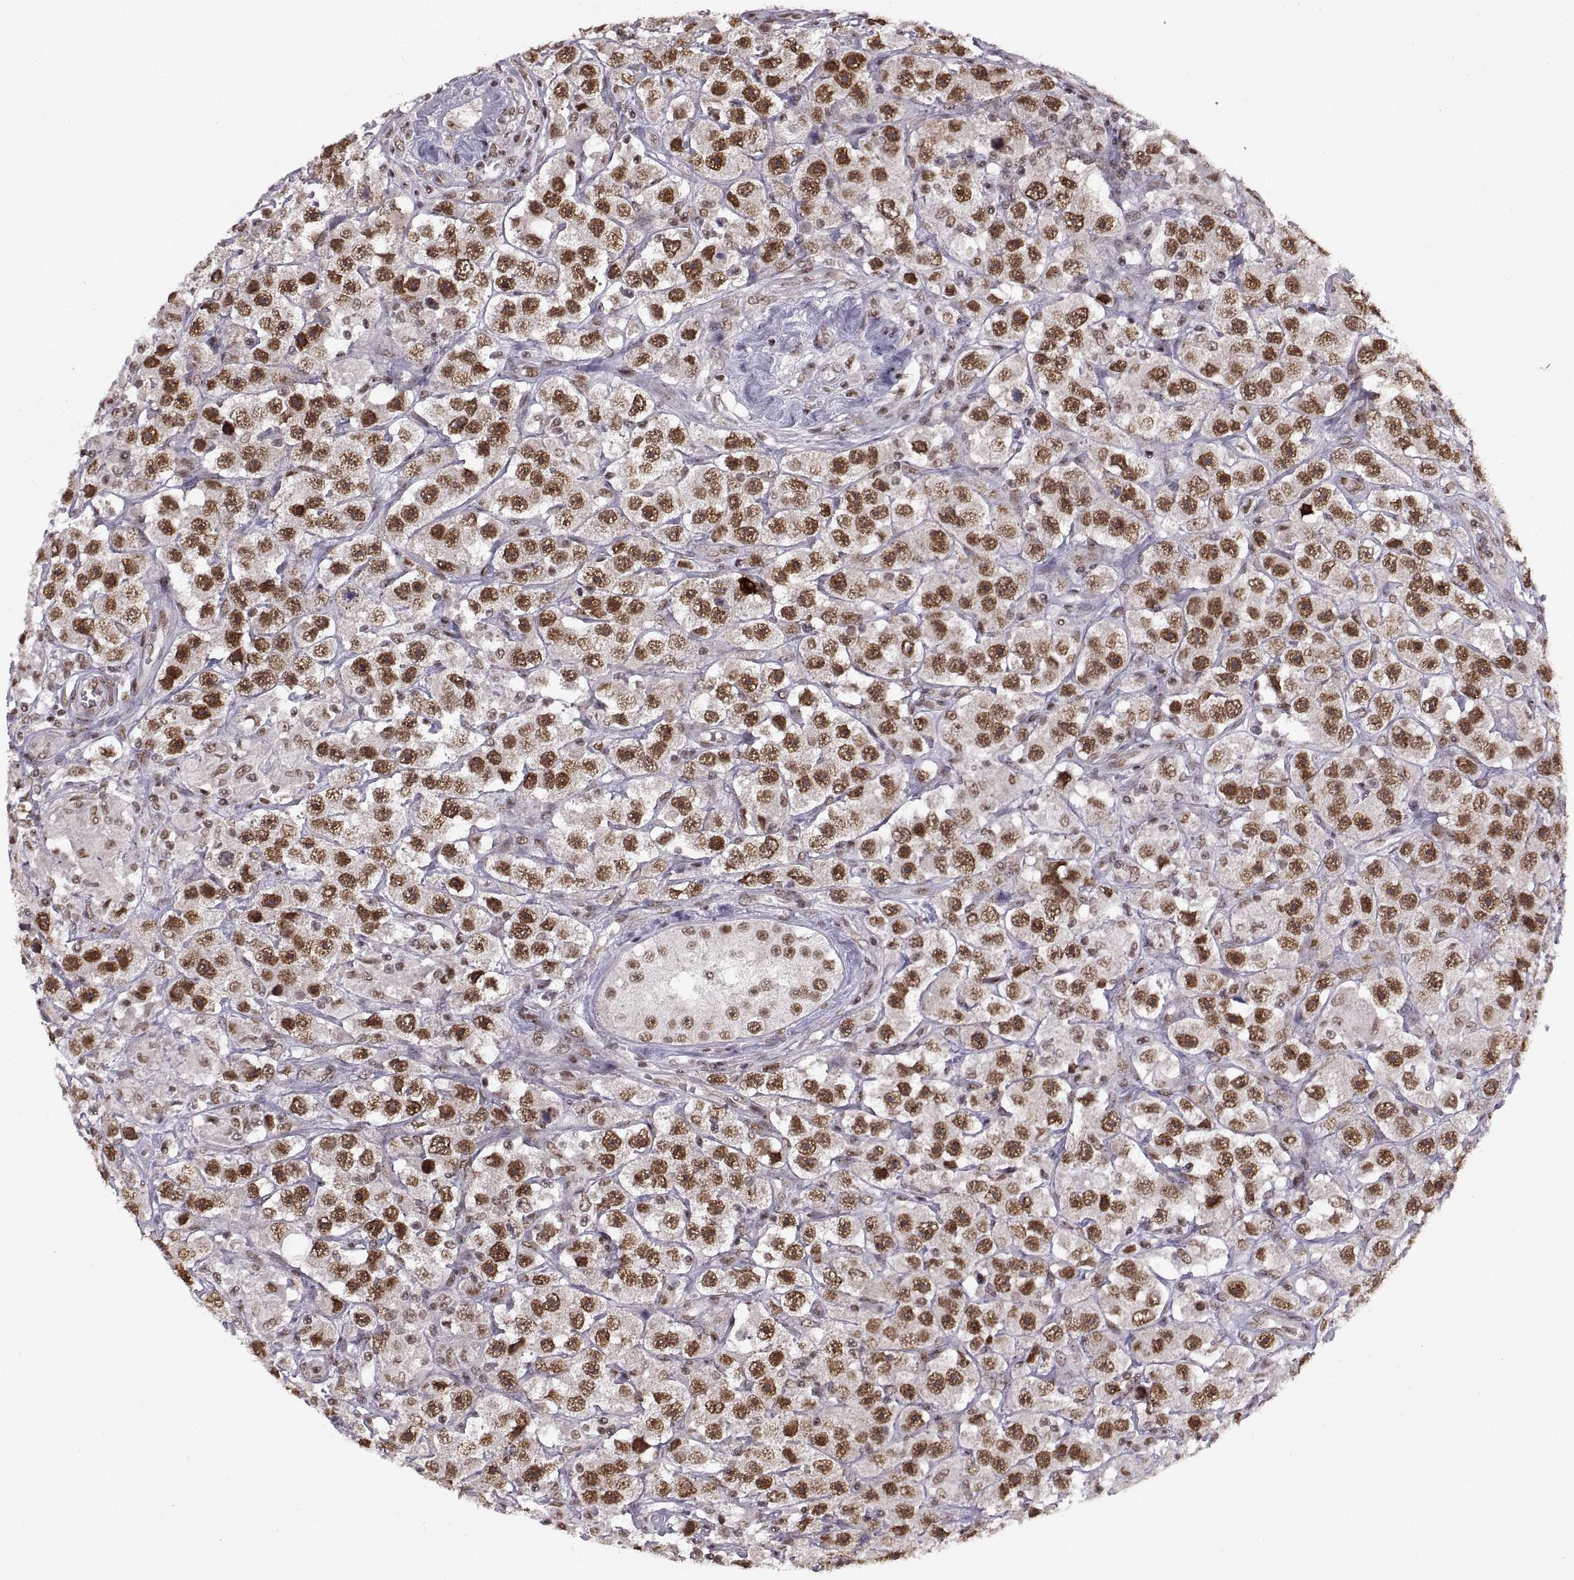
{"staining": {"intensity": "strong", "quantity": ">75%", "location": "nuclear"}, "tissue": "testis cancer", "cell_type": "Tumor cells", "image_type": "cancer", "snomed": [{"axis": "morphology", "description": "Seminoma, NOS"}, {"axis": "topography", "description": "Testis"}], "caption": "Testis cancer stained with a protein marker demonstrates strong staining in tumor cells.", "gene": "MT1E", "patient": {"sex": "male", "age": 45}}